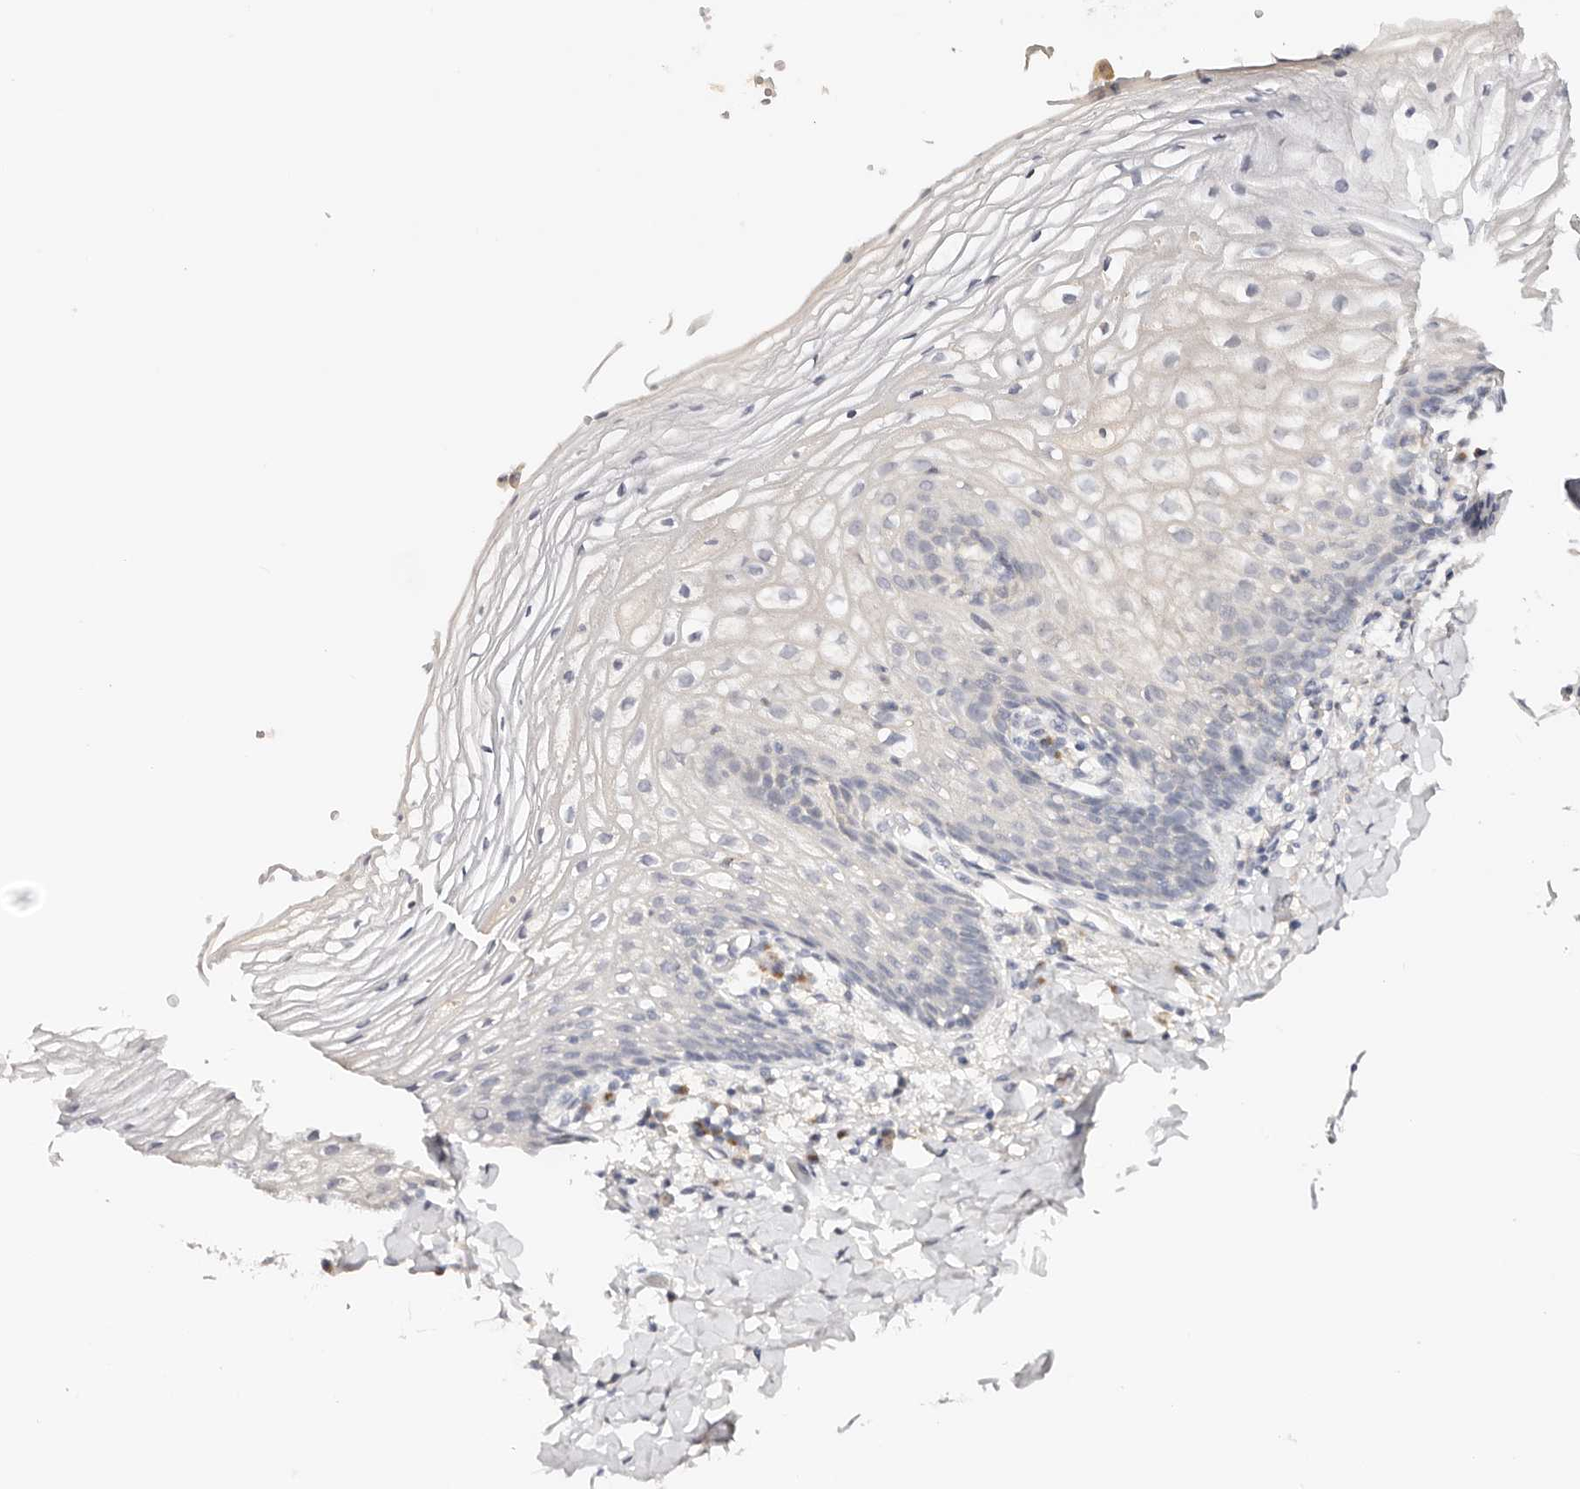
{"staining": {"intensity": "negative", "quantity": "none", "location": "none"}, "tissue": "vagina", "cell_type": "Squamous epithelial cells", "image_type": "normal", "snomed": [{"axis": "morphology", "description": "Normal tissue, NOS"}, {"axis": "topography", "description": "Vagina"}], "caption": "Unremarkable vagina was stained to show a protein in brown. There is no significant positivity in squamous epithelial cells. Brightfield microscopy of immunohistochemistry stained with DAB (brown) and hematoxylin (blue), captured at high magnification.", "gene": "DNASE1", "patient": {"sex": "female", "age": 60}}